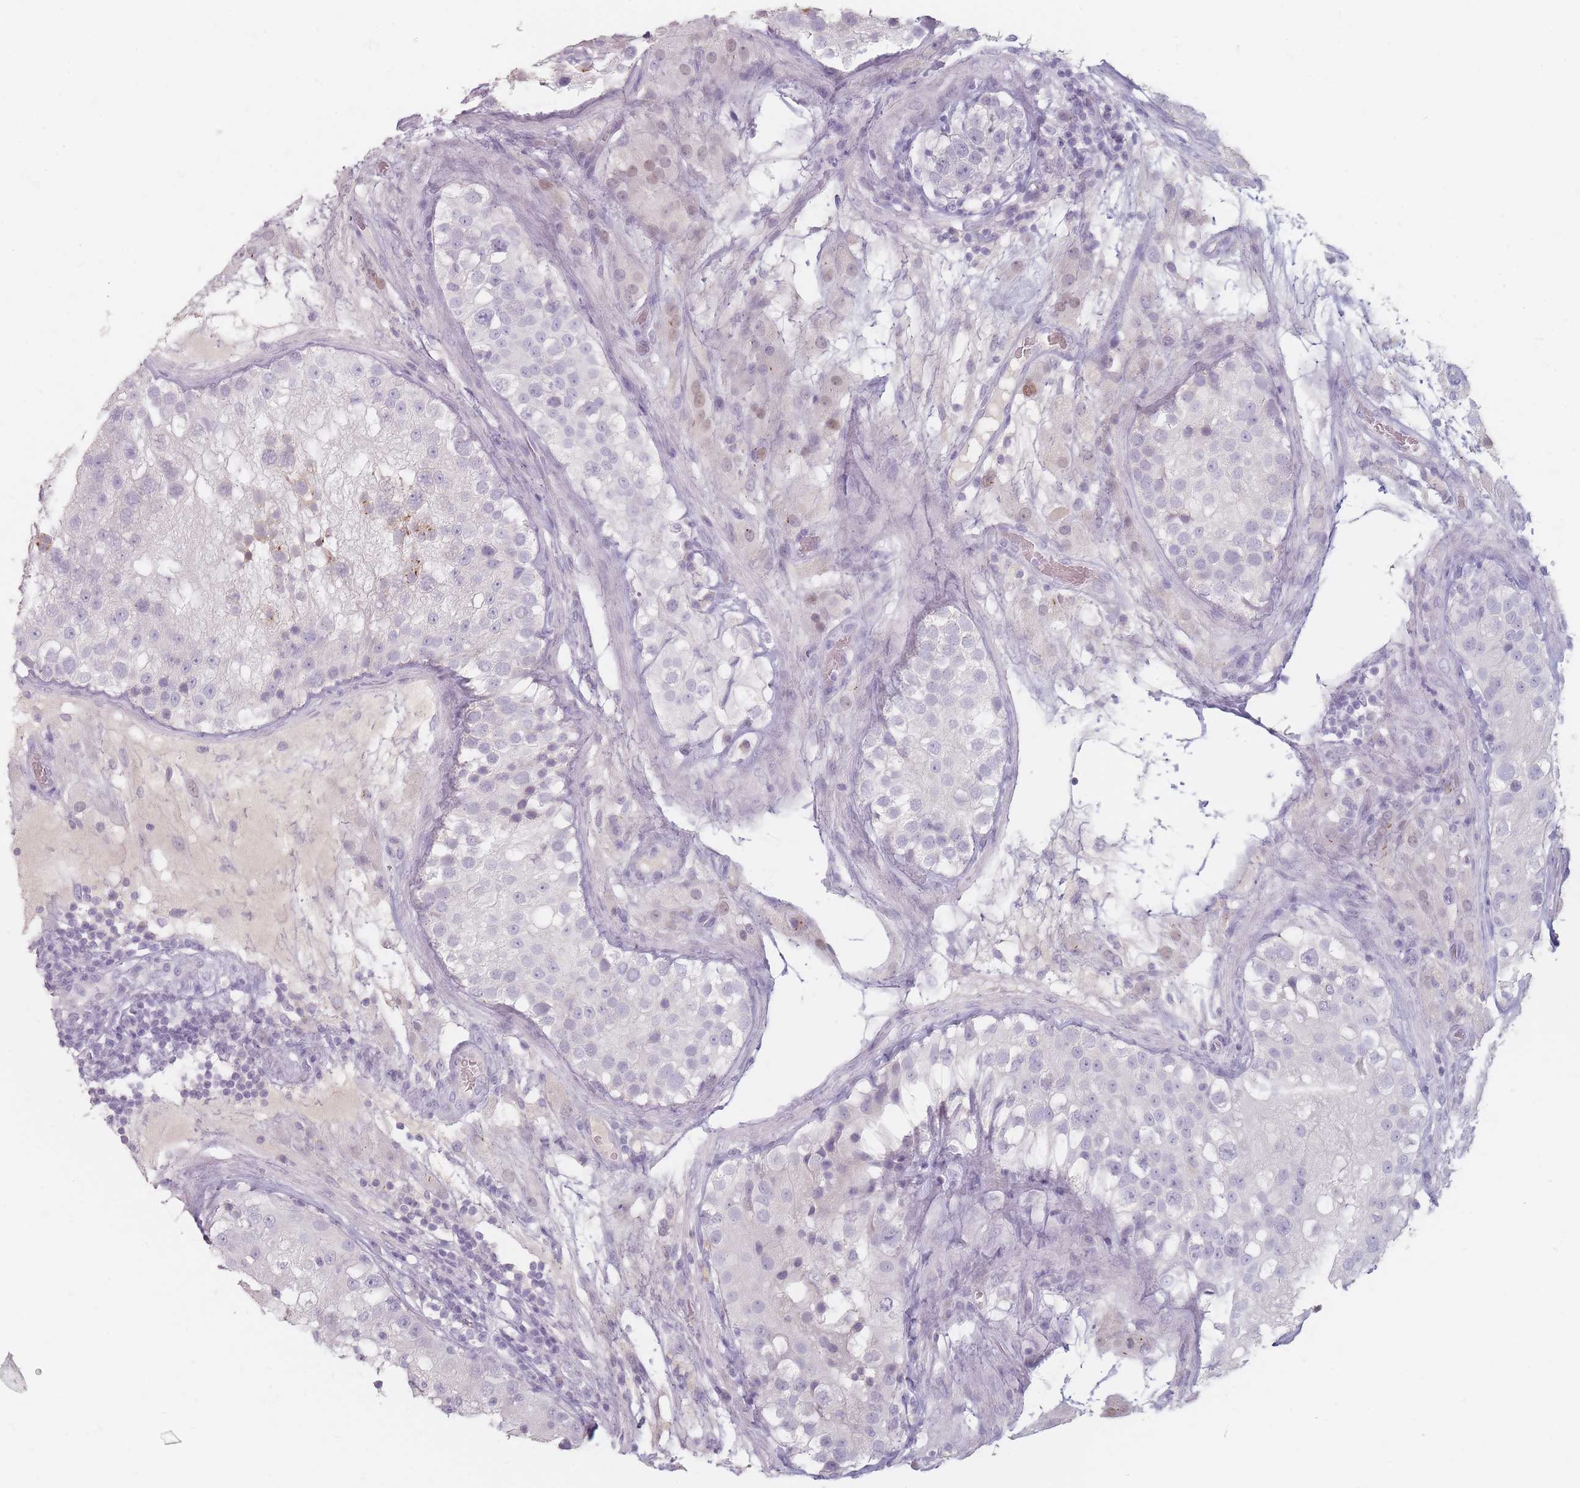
{"staining": {"intensity": "moderate", "quantity": "<25%", "location": "cytoplasmic/membranous"}, "tissue": "testis", "cell_type": "Cells in seminiferous ducts", "image_type": "normal", "snomed": [{"axis": "morphology", "description": "Normal tissue, NOS"}, {"axis": "topography", "description": "Testis"}], "caption": "High-power microscopy captured an immunohistochemistry (IHC) micrograph of normal testis, revealing moderate cytoplasmic/membranous positivity in approximately <25% of cells in seminiferous ducts.", "gene": "HELZ2", "patient": {"sex": "male", "age": 26}}